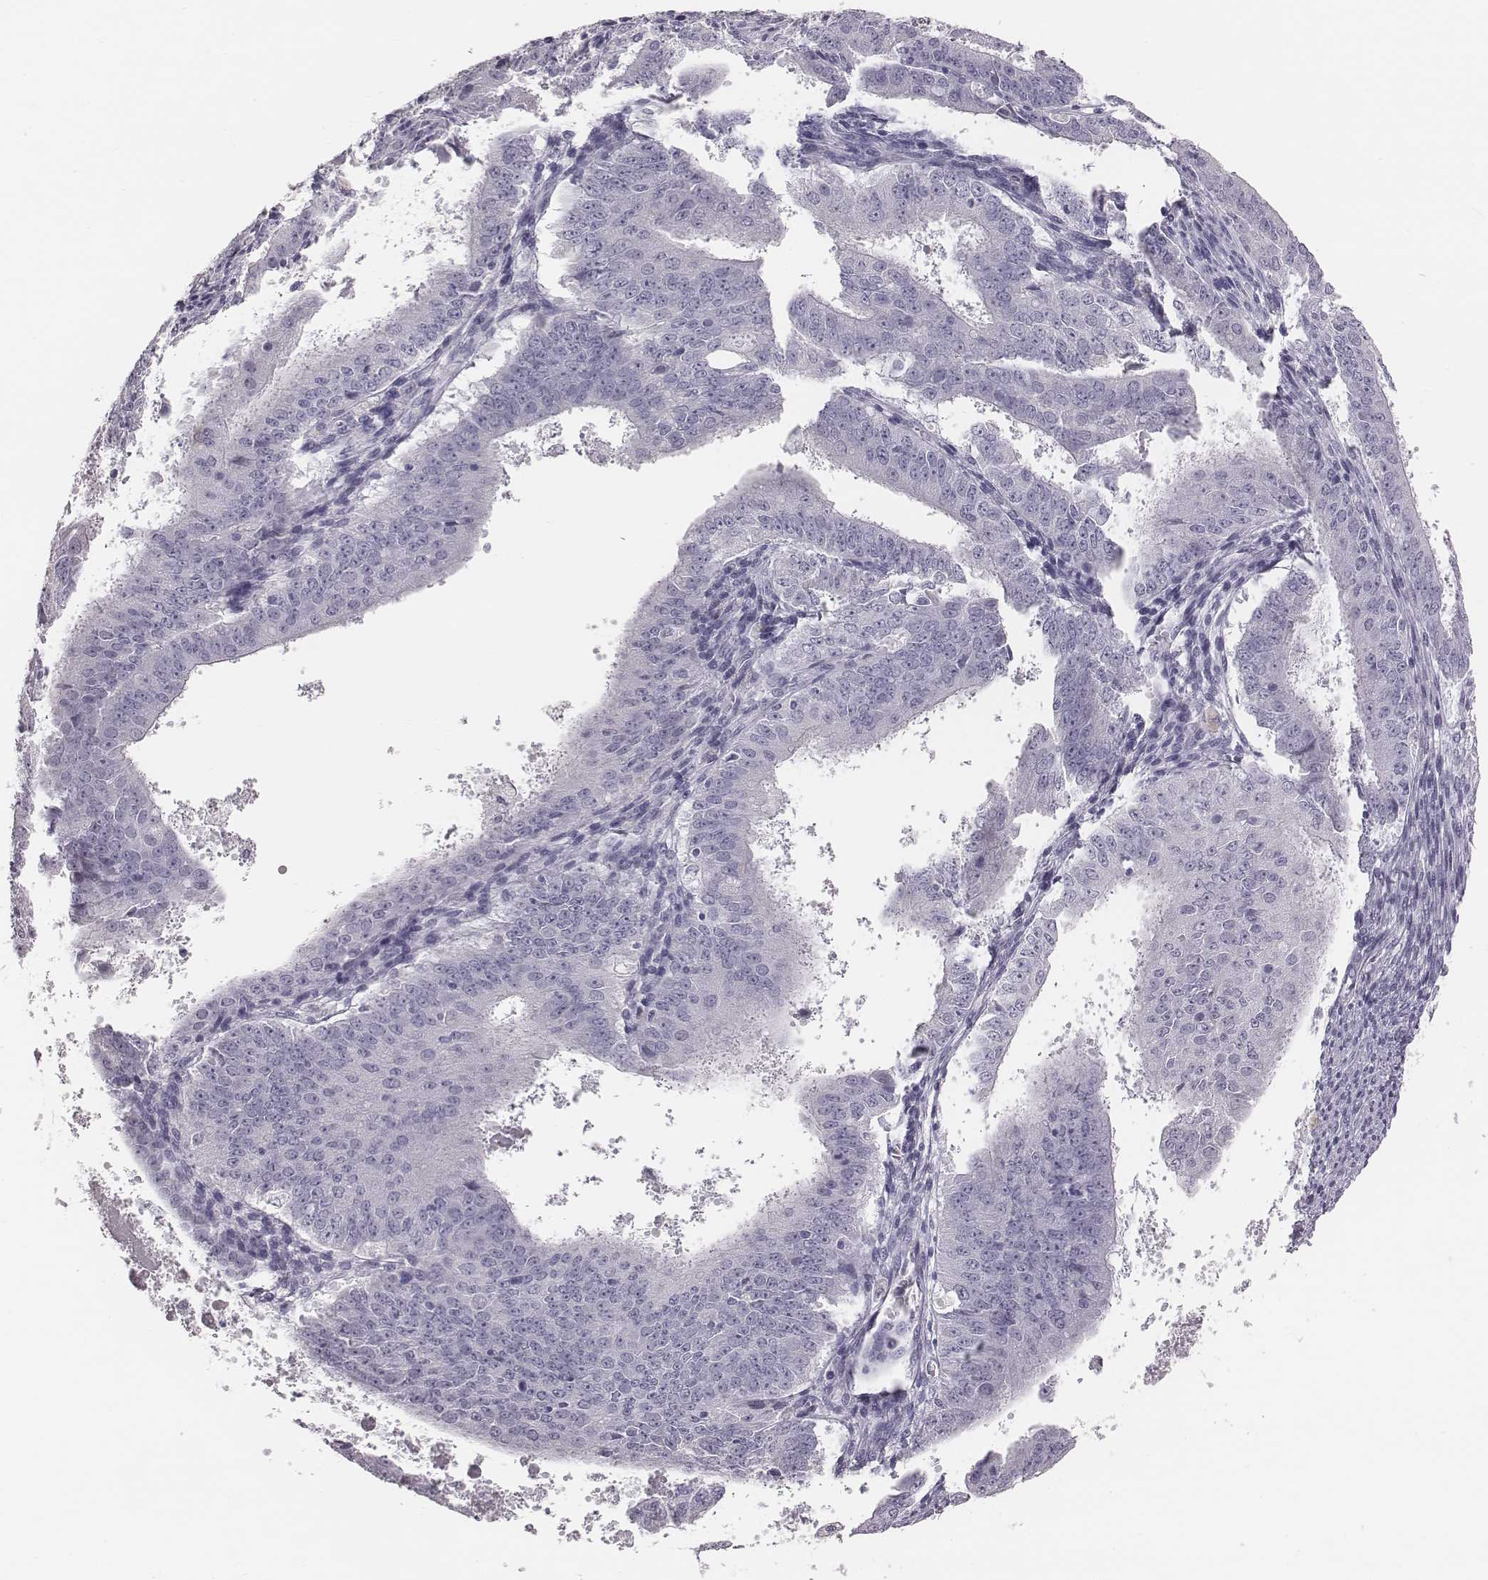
{"staining": {"intensity": "negative", "quantity": "none", "location": "none"}, "tissue": "ovarian cancer", "cell_type": "Tumor cells", "image_type": "cancer", "snomed": [{"axis": "morphology", "description": "Carcinoma, endometroid"}, {"axis": "topography", "description": "Ovary"}], "caption": "DAB (3,3'-diaminobenzidine) immunohistochemical staining of endometroid carcinoma (ovarian) shows no significant positivity in tumor cells.", "gene": "C6orf58", "patient": {"sex": "female", "age": 42}}